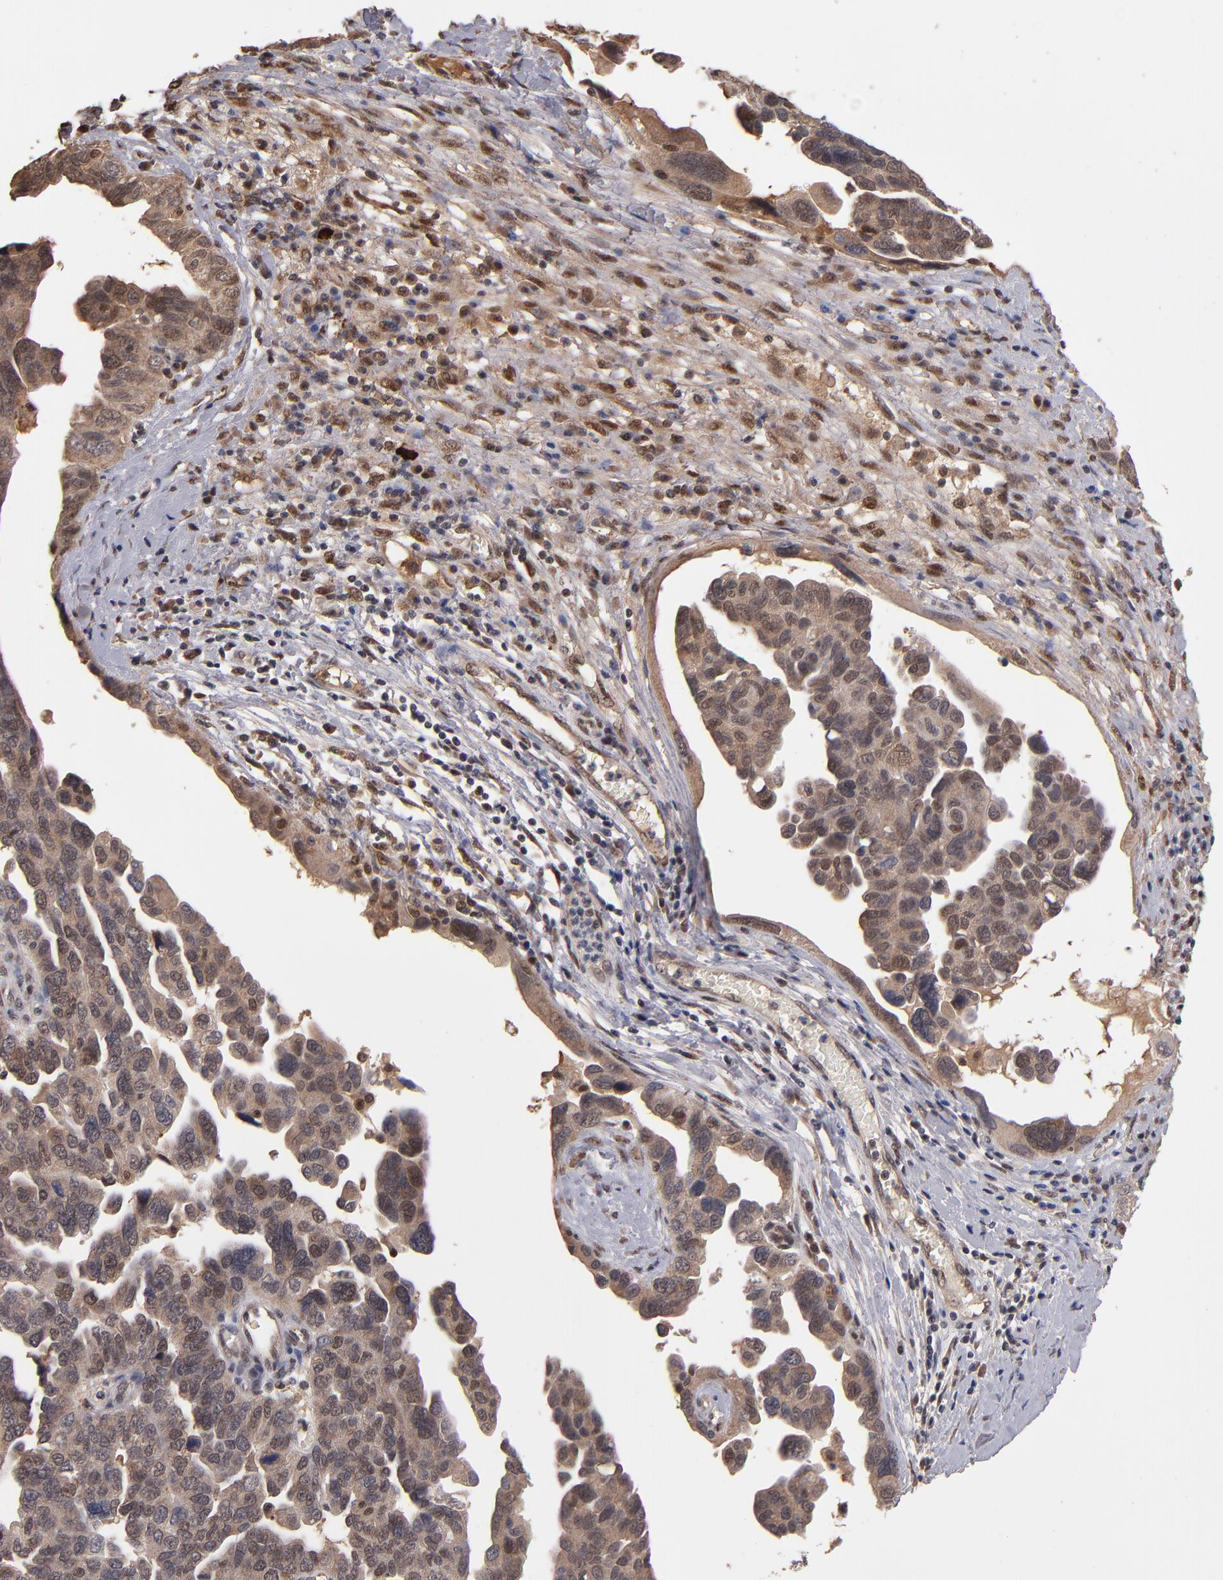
{"staining": {"intensity": "weak", "quantity": ">75%", "location": "cytoplasmic/membranous,nuclear"}, "tissue": "ovarian cancer", "cell_type": "Tumor cells", "image_type": "cancer", "snomed": [{"axis": "morphology", "description": "Cystadenocarcinoma, serous, NOS"}, {"axis": "topography", "description": "Ovary"}], "caption": "High-magnification brightfield microscopy of ovarian cancer stained with DAB (3,3'-diaminobenzidine) (brown) and counterstained with hematoxylin (blue). tumor cells exhibit weak cytoplasmic/membranous and nuclear expression is seen in approximately>75% of cells. The staining is performed using DAB brown chromogen to label protein expression. The nuclei are counter-stained blue using hematoxylin.", "gene": "EAPP", "patient": {"sex": "female", "age": 64}}